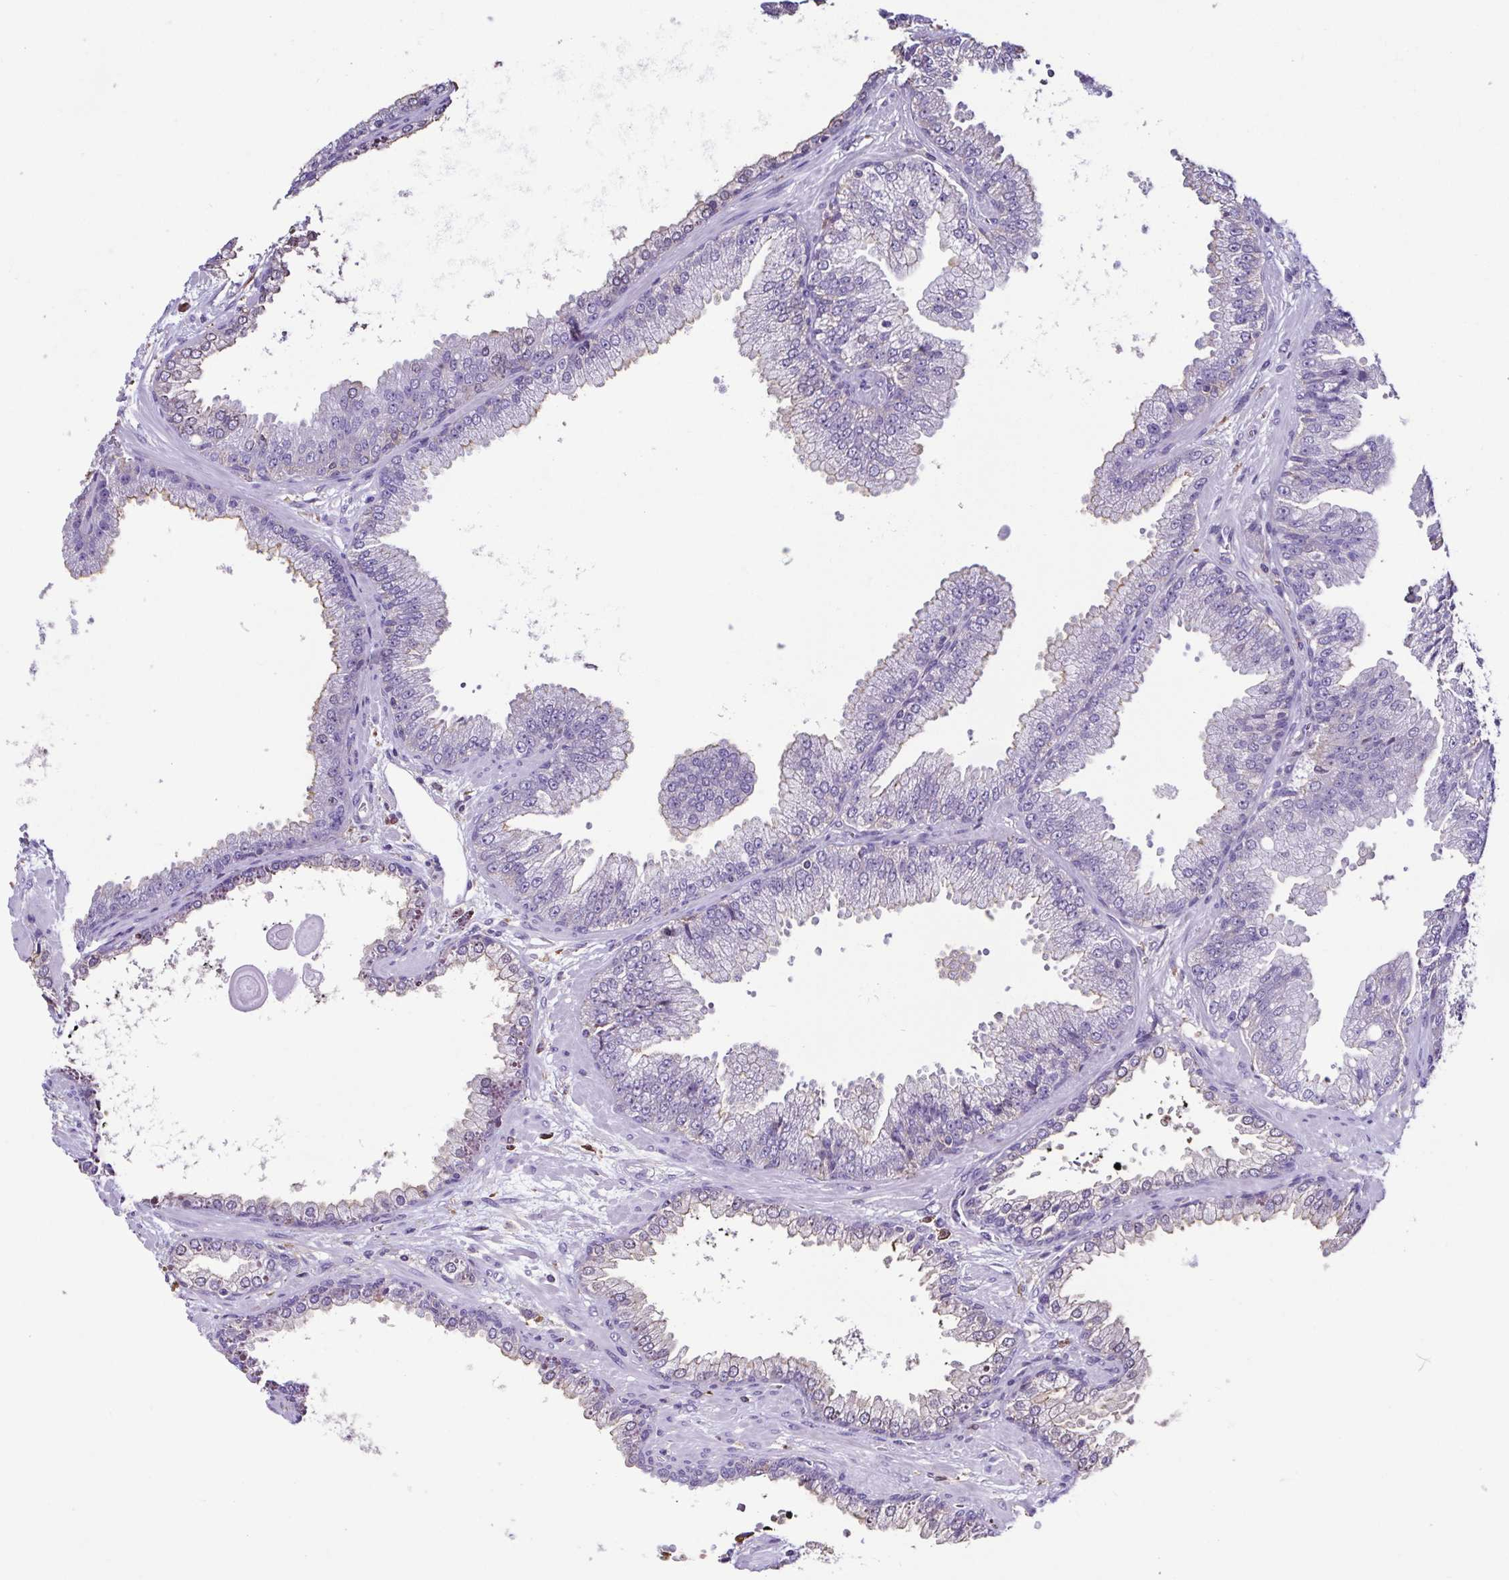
{"staining": {"intensity": "negative", "quantity": "none", "location": "none"}, "tissue": "prostate cancer", "cell_type": "Tumor cells", "image_type": "cancer", "snomed": [{"axis": "morphology", "description": "Adenocarcinoma, Low grade"}, {"axis": "topography", "description": "Prostate"}], "caption": "A high-resolution histopathology image shows IHC staining of prostate low-grade adenocarcinoma, which exhibits no significant staining in tumor cells.", "gene": "ANXA10", "patient": {"sex": "male", "age": 67}}